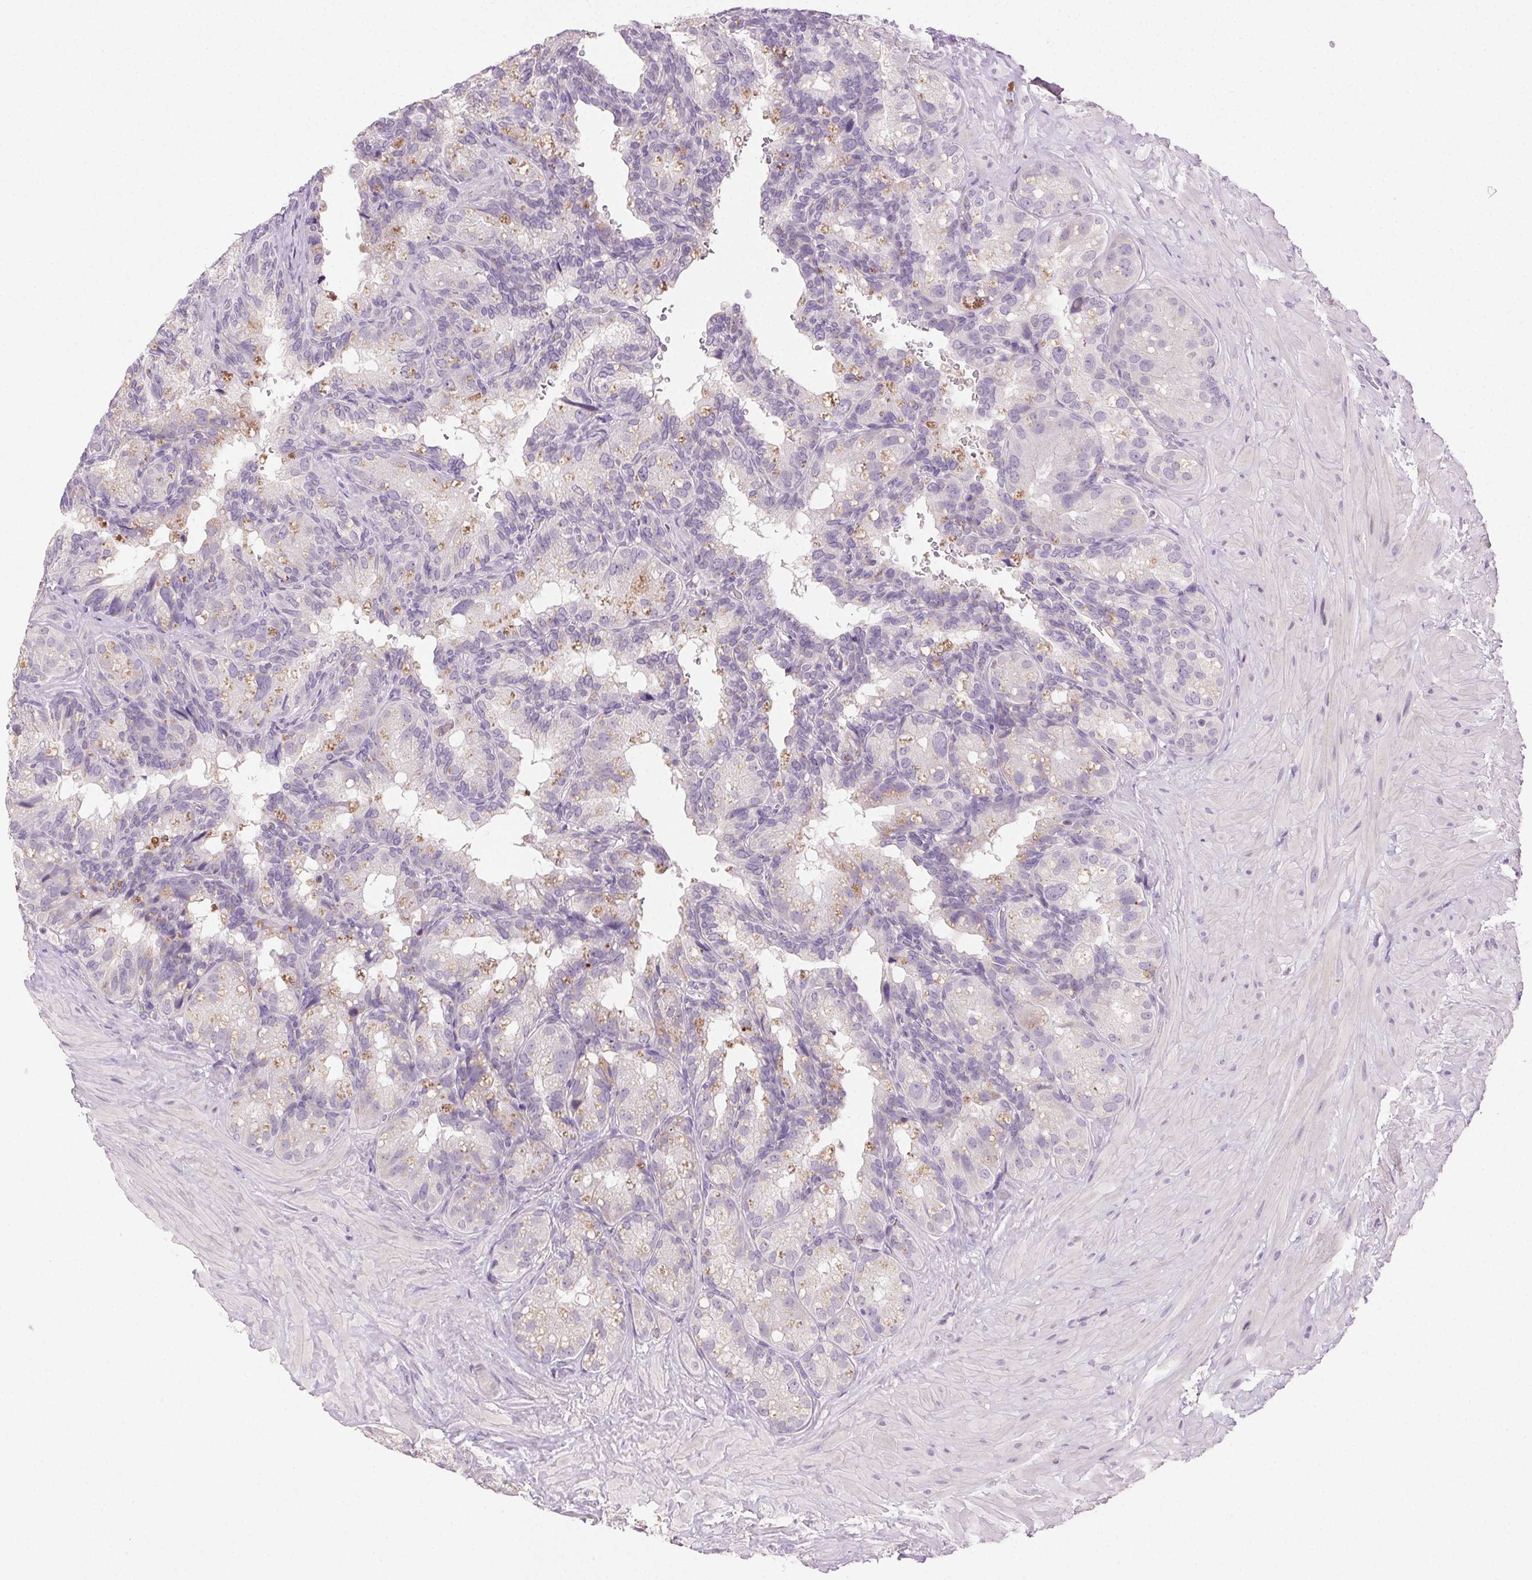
{"staining": {"intensity": "negative", "quantity": "none", "location": "none"}, "tissue": "seminal vesicle", "cell_type": "Glandular cells", "image_type": "normal", "snomed": [{"axis": "morphology", "description": "Normal tissue, NOS"}, {"axis": "topography", "description": "Seminal veicle"}], "caption": "This photomicrograph is of normal seminal vesicle stained with immunohistochemistry to label a protein in brown with the nuclei are counter-stained blue. There is no positivity in glandular cells. Brightfield microscopy of IHC stained with DAB (brown) and hematoxylin (blue), captured at high magnification.", "gene": "AKAP5", "patient": {"sex": "male", "age": 60}}